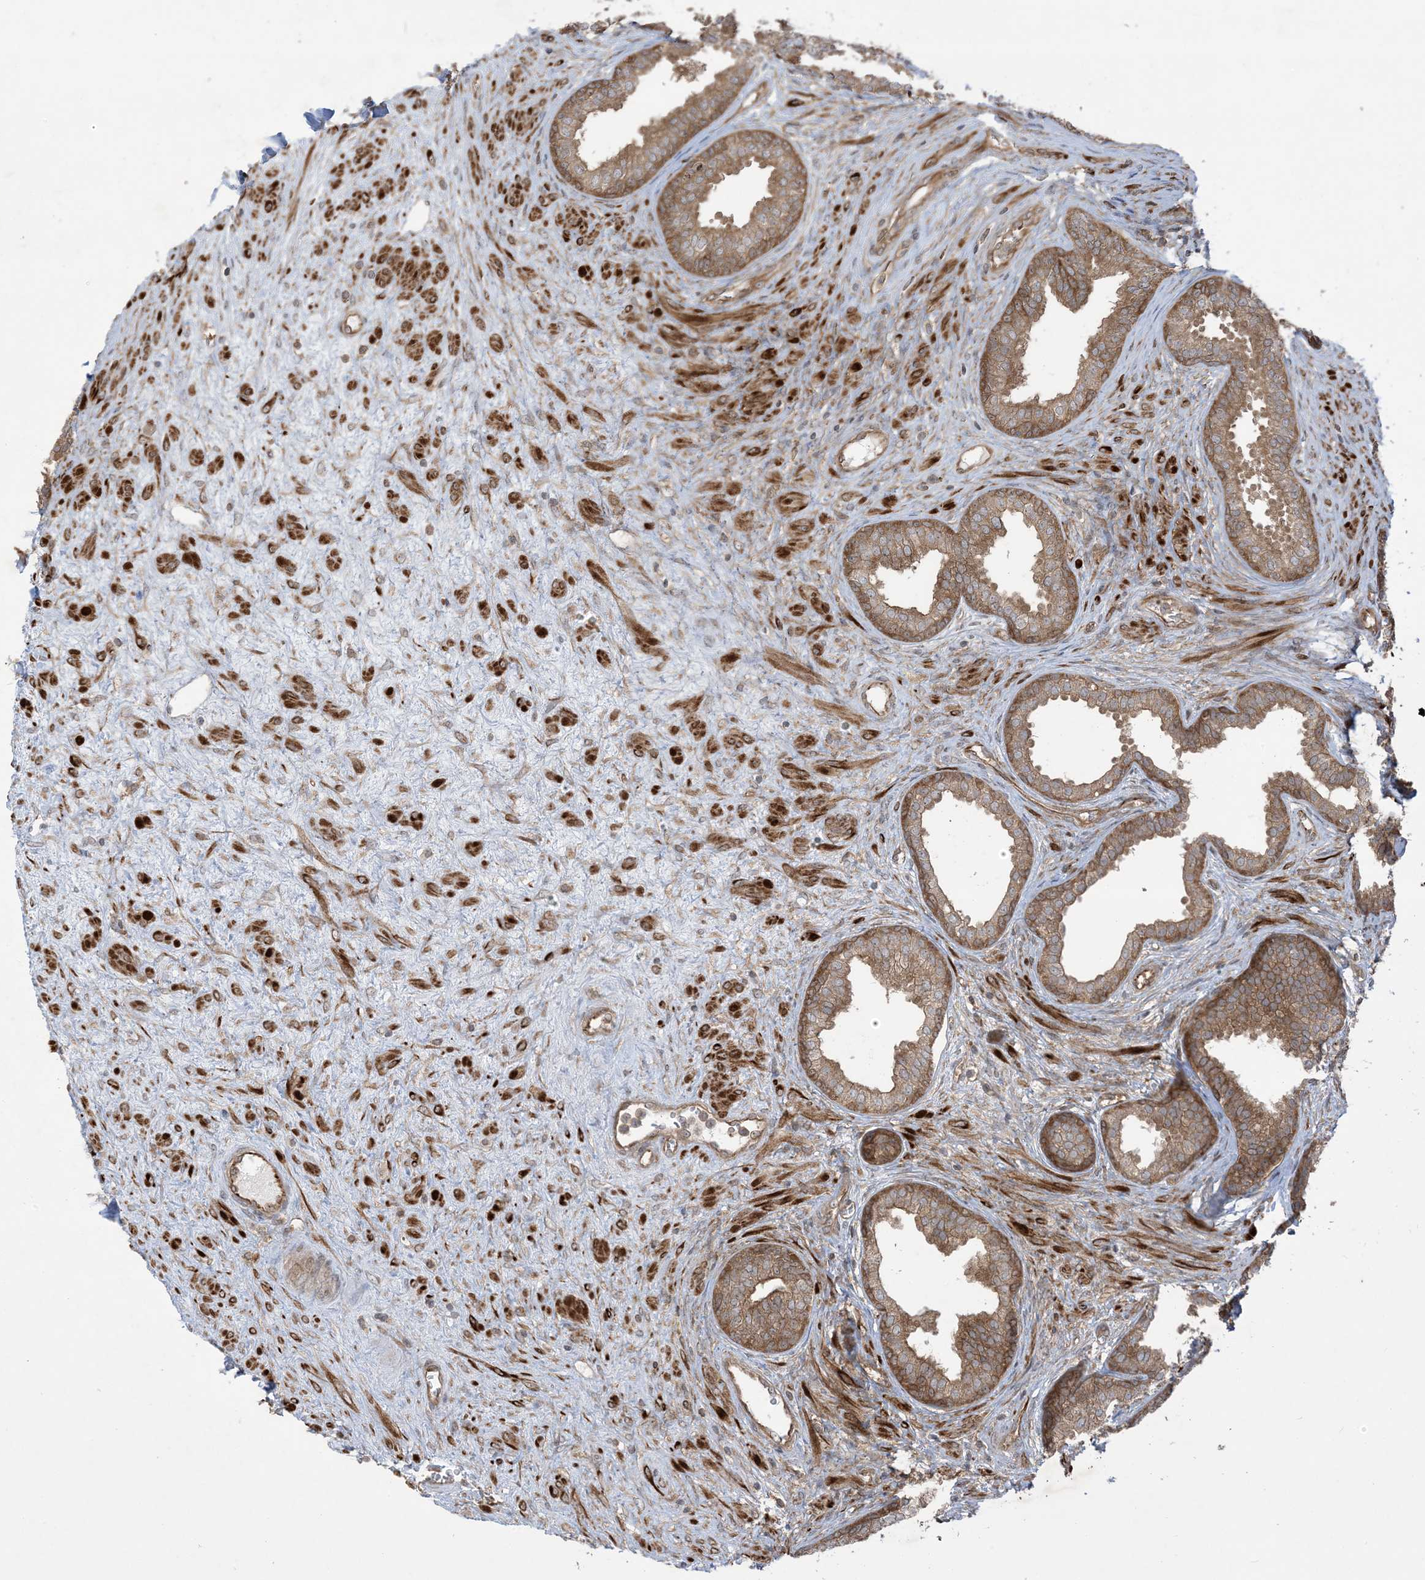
{"staining": {"intensity": "strong", "quantity": "25%-75%", "location": "cytoplasmic/membranous"}, "tissue": "prostate", "cell_type": "Glandular cells", "image_type": "normal", "snomed": [{"axis": "morphology", "description": "Normal tissue, NOS"}, {"axis": "topography", "description": "Prostate"}], "caption": "Immunohistochemistry (IHC) micrograph of benign human prostate stained for a protein (brown), which reveals high levels of strong cytoplasmic/membranous expression in approximately 25%-75% of glandular cells.", "gene": "SOGA3", "patient": {"sex": "male", "age": 76}}